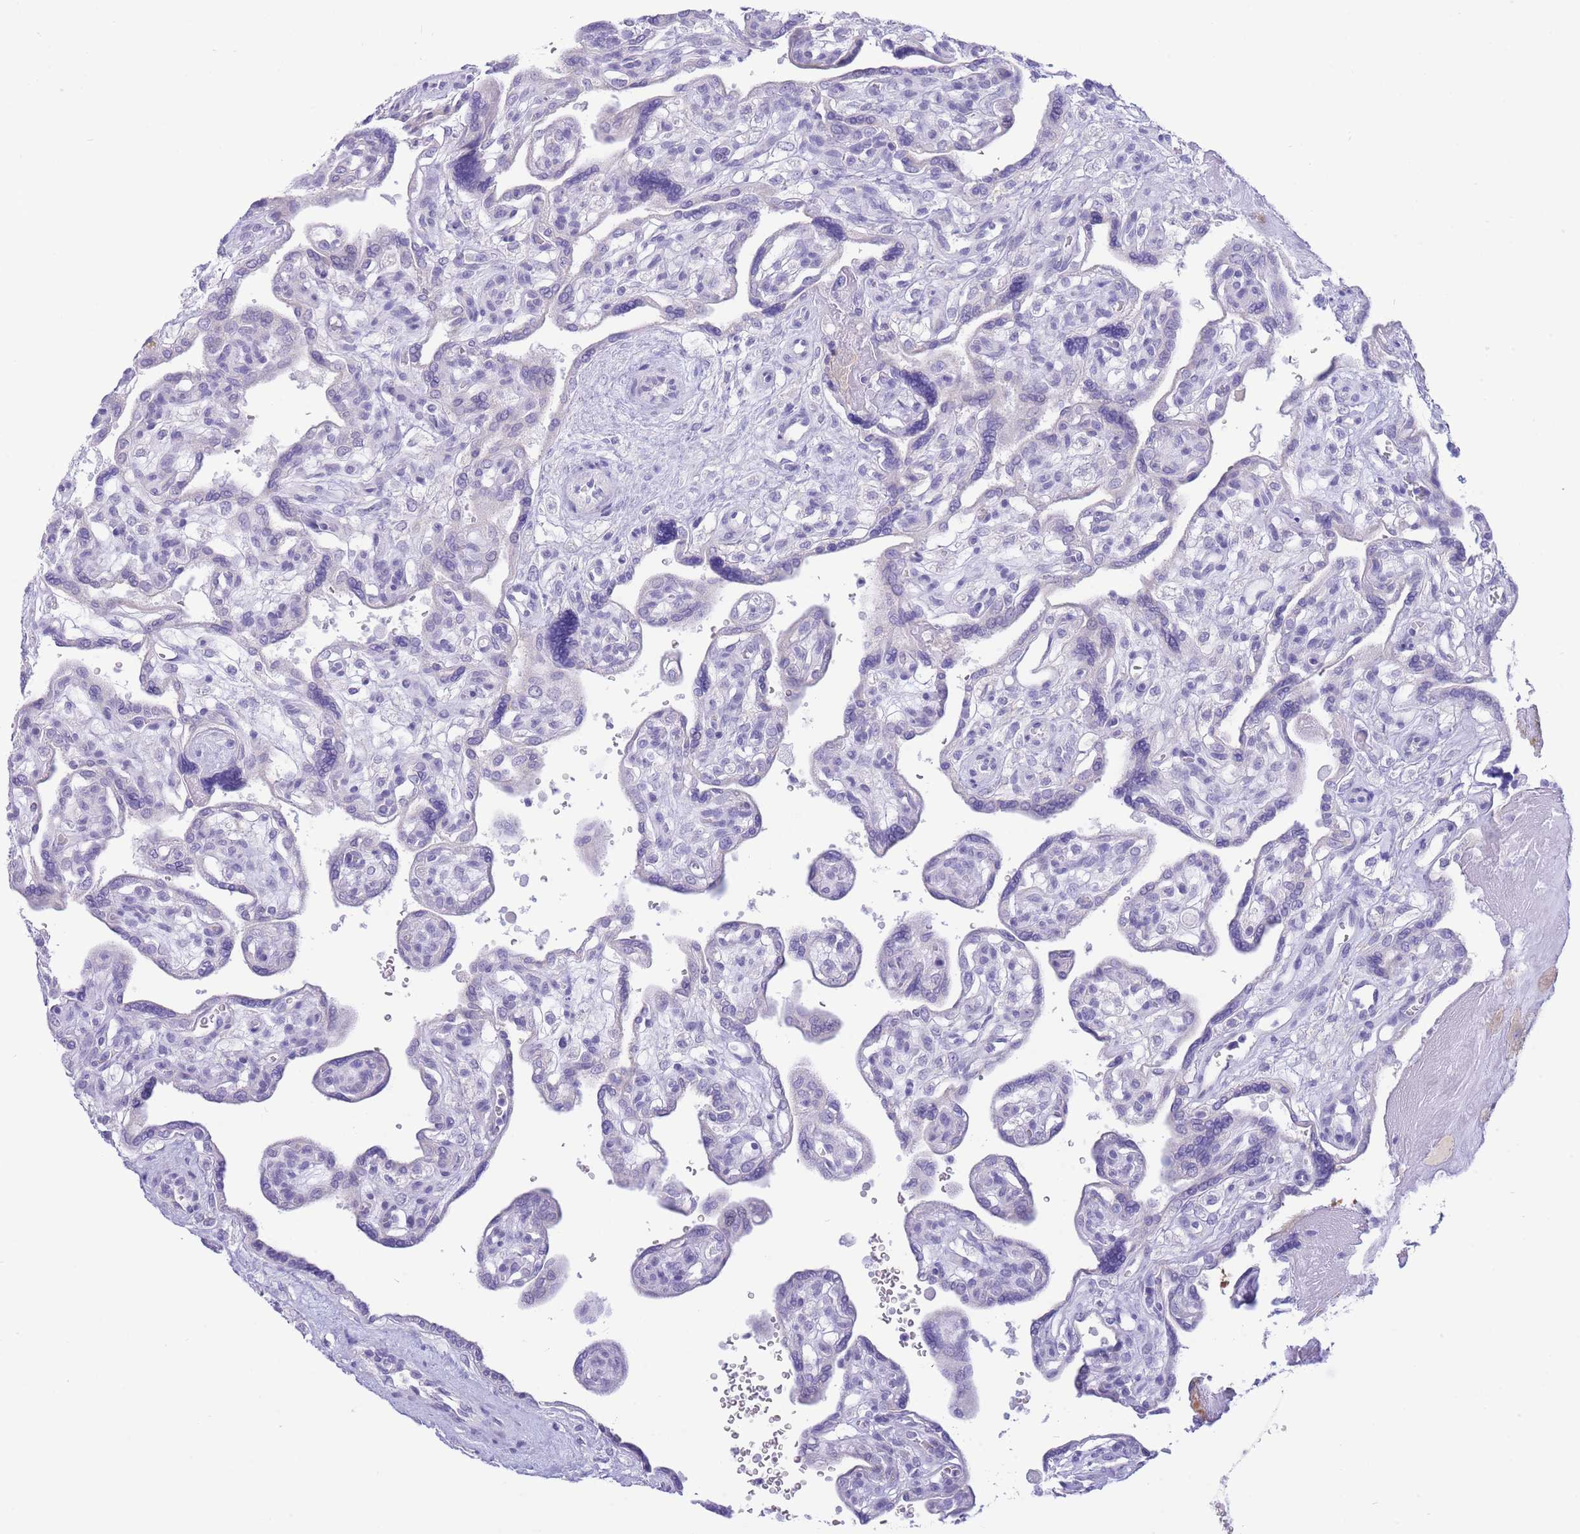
{"staining": {"intensity": "negative", "quantity": "none", "location": "none"}, "tissue": "placenta", "cell_type": "Trophoblastic cells", "image_type": "normal", "snomed": [{"axis": "morphology", "description": "Normal tissue, NOS"}, {"axis": "topography", "description": "Placenta"}], "caption": "Trophoblastic cells are negative for protein expression in unremarkable human placenta. The staining is performed using DAB (3,3'-diaminobenzidine) brown chromogen with nuclei counter-stained in using hematoxylin.", "gene": "ASAP3", "patient": {"sex": "female", "age": 39}}